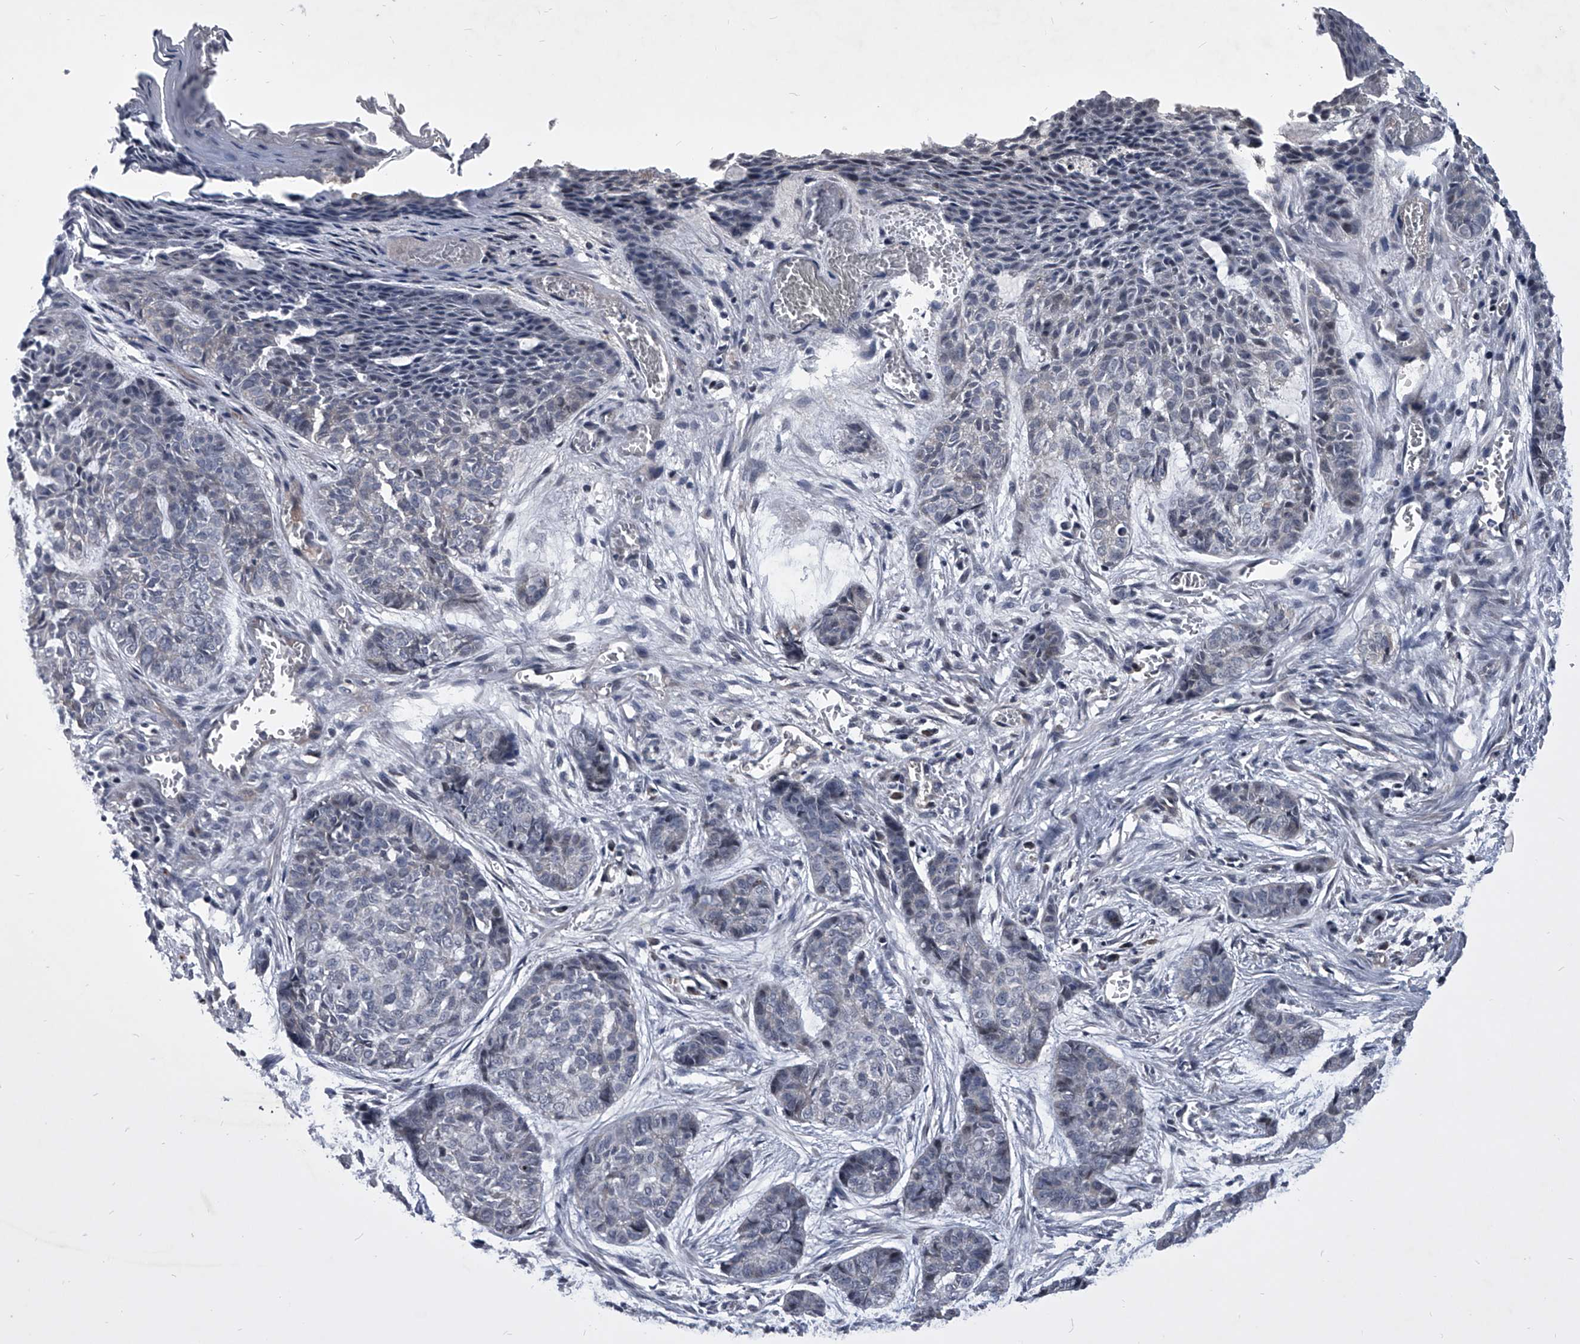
{"staining": {"intensity": "negative", "quantity": "none", "location": "none"}, "tissue": "skin cancer", "cell_type": "Tumor cells", "image_type": "cancer", "snomed": [{"axis": "morphology", "description": "Basal cell carcinoma"}, {"axis": "topography", "description": "Skin"}], "caption": "A photomicrograph of human skin basal cell carcinoma is negative for staining in tumor cells.", "gene": "ZNF76", "patient": {"sex": "female", "age": 64}}